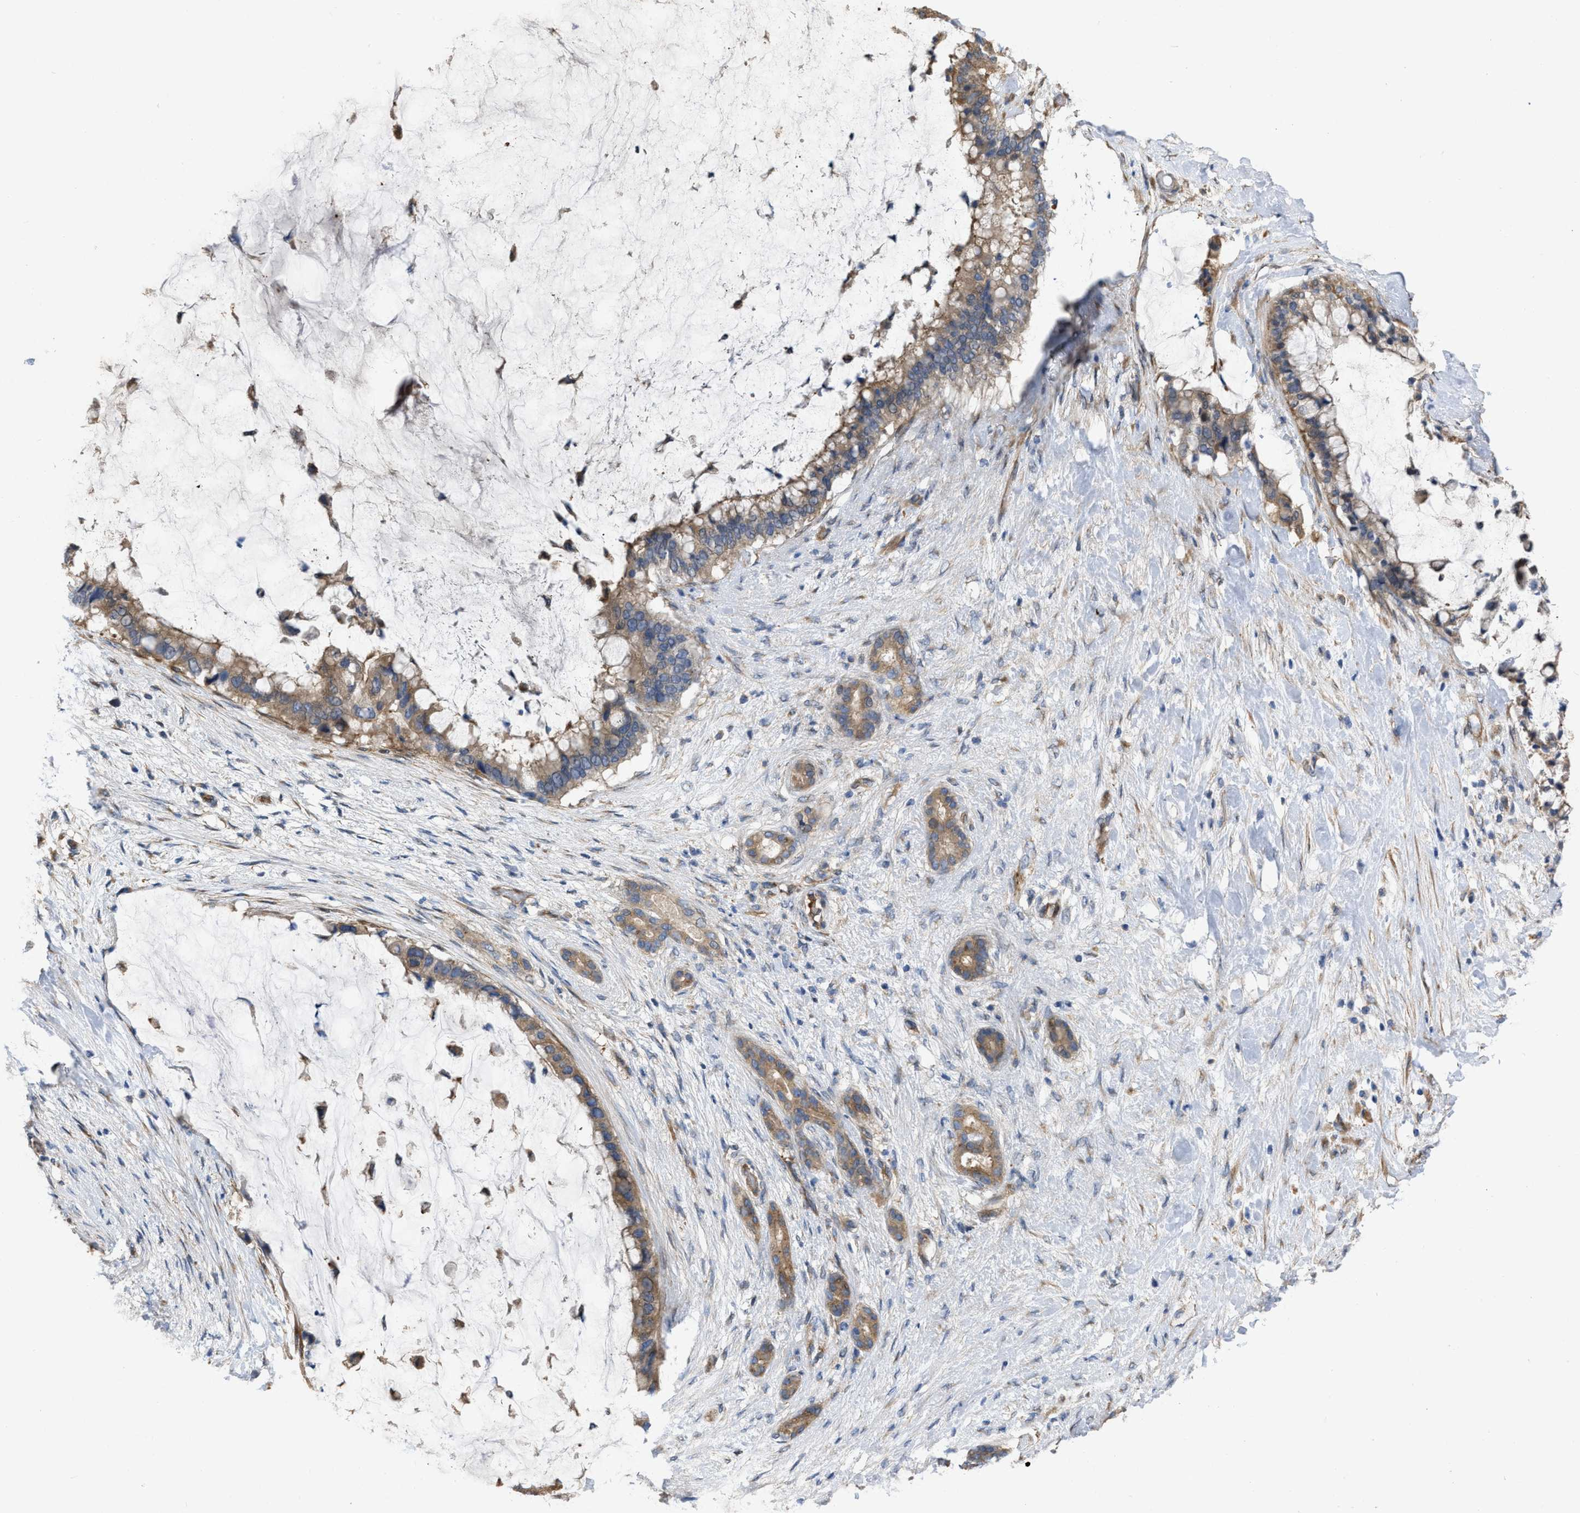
{"staining": {"intensity": "weak", "quantity": ">75%", "location": "cytoplasmic/membranous"}, "tissue": "pancreatic cancer", "cell_type": "Tumor cells", "image_type": "cancer", "snomed": [{"axis": "morphology", "description": "Adenocarcinoma, NOS"}, {"axis": "topography", "description": "Pancreas"}], "caption": "Brown immunohistochemical staining in pancreatic cancer shows weak cytoplasmic/membranous positivity in approximately >75% of tumor cells.", "gene": "SLC4A11", "patient": {"sex": "male", "age": 41}}